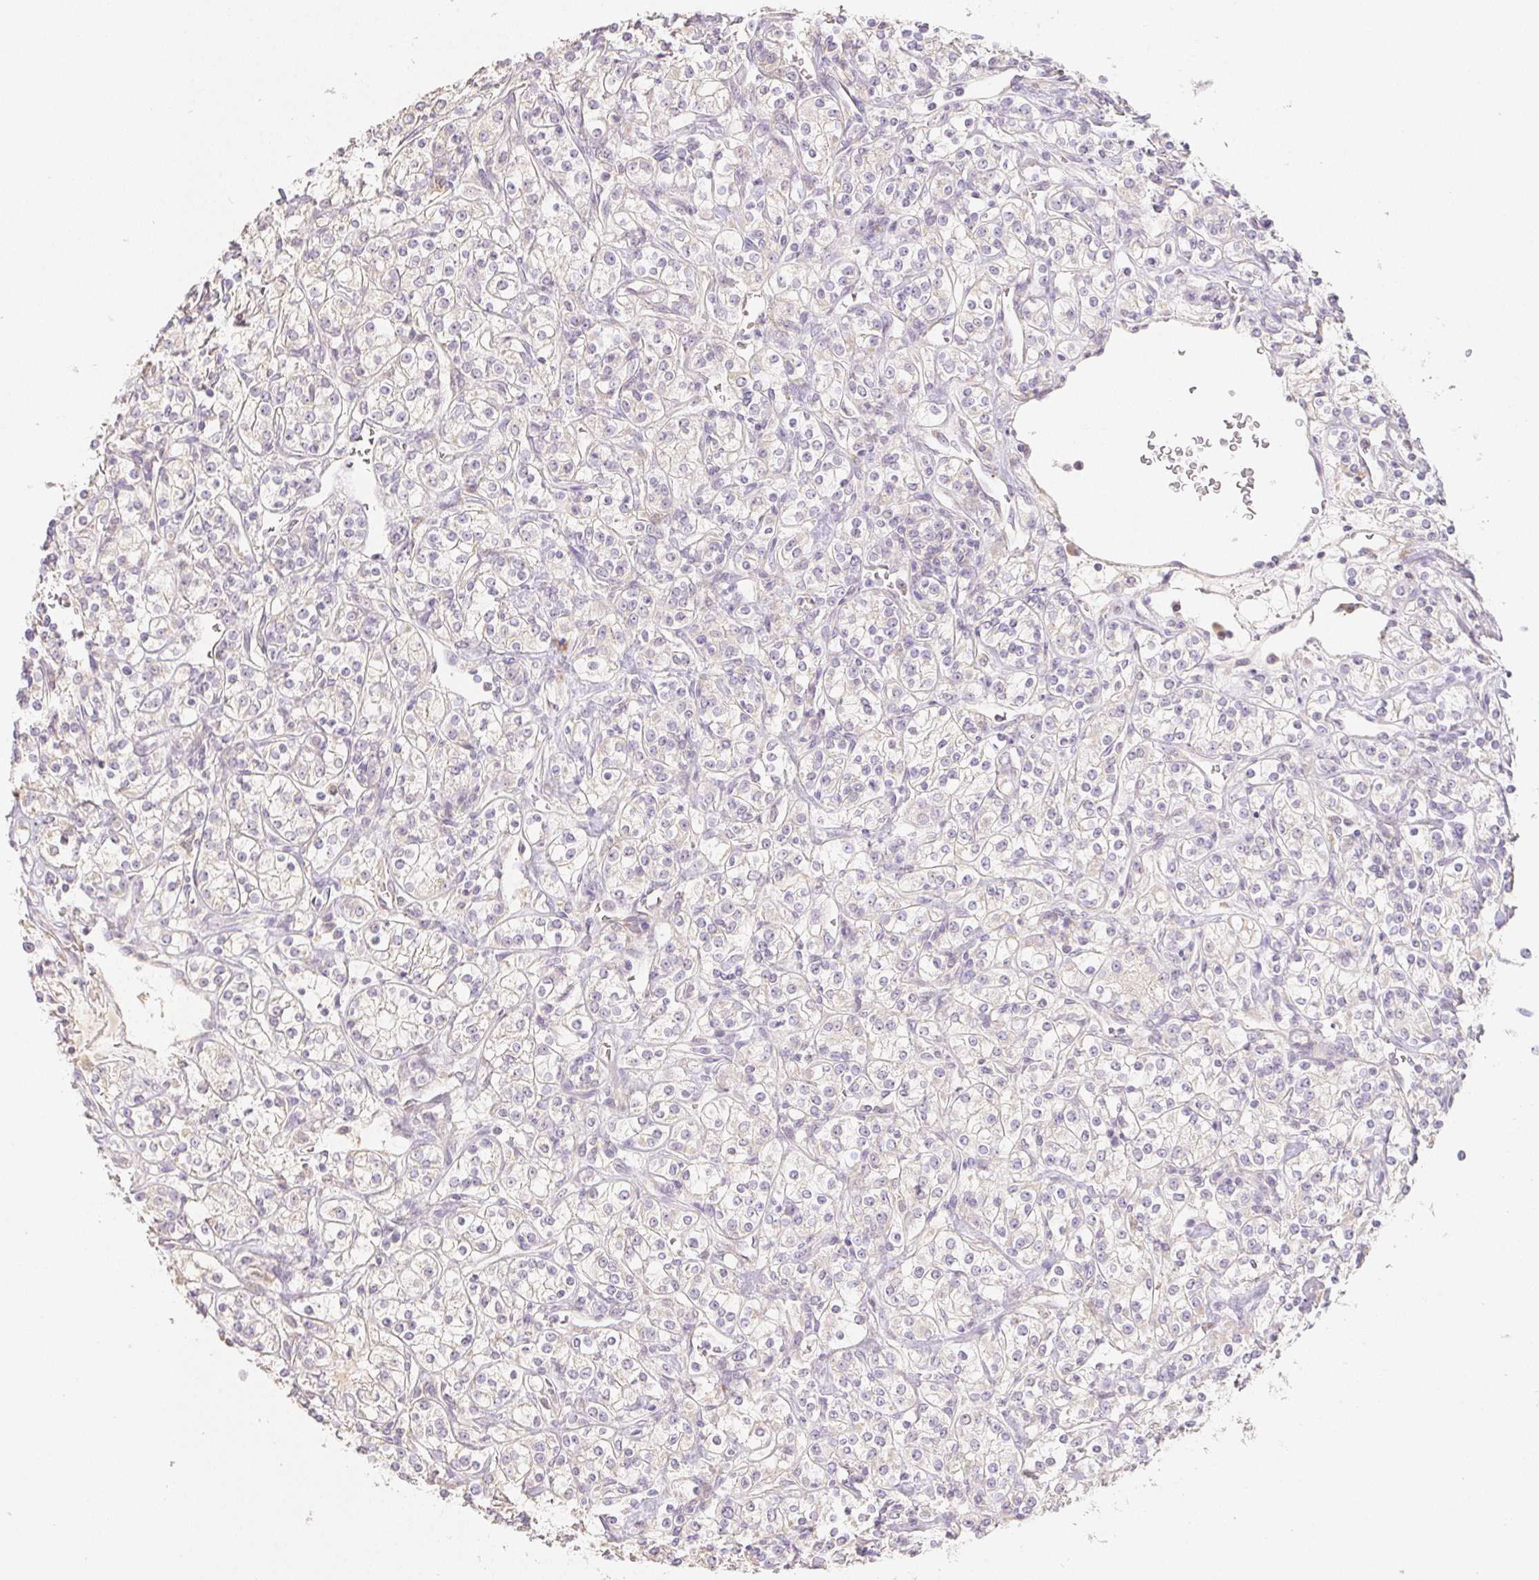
{"staining": {"intensity": "negative", "quantity": "none", "location": "none"}, "tissue": "renal cancer", "cell_type": "Tumor cells", "image_type": "cancer", "snomed": [{"axis": "morphology", "description": "Adenocarcinoma, NOS"}, {"axis": "topography", "description": "Kidney"}], "caption": "Immunohistochemistry (IHC) image of neoplastic tissue: renal adenocarcinoma stained with DAB (3,3'-diaminobenzidine) shows no significant protein staining in tumor cells. Brightfield microscopy of IHC stained with DAB (brown) and hematoxylin (blue), captured at high magnification.", "gene": "ACVR1B", "patient": {"sex": "male", "age": 77}}